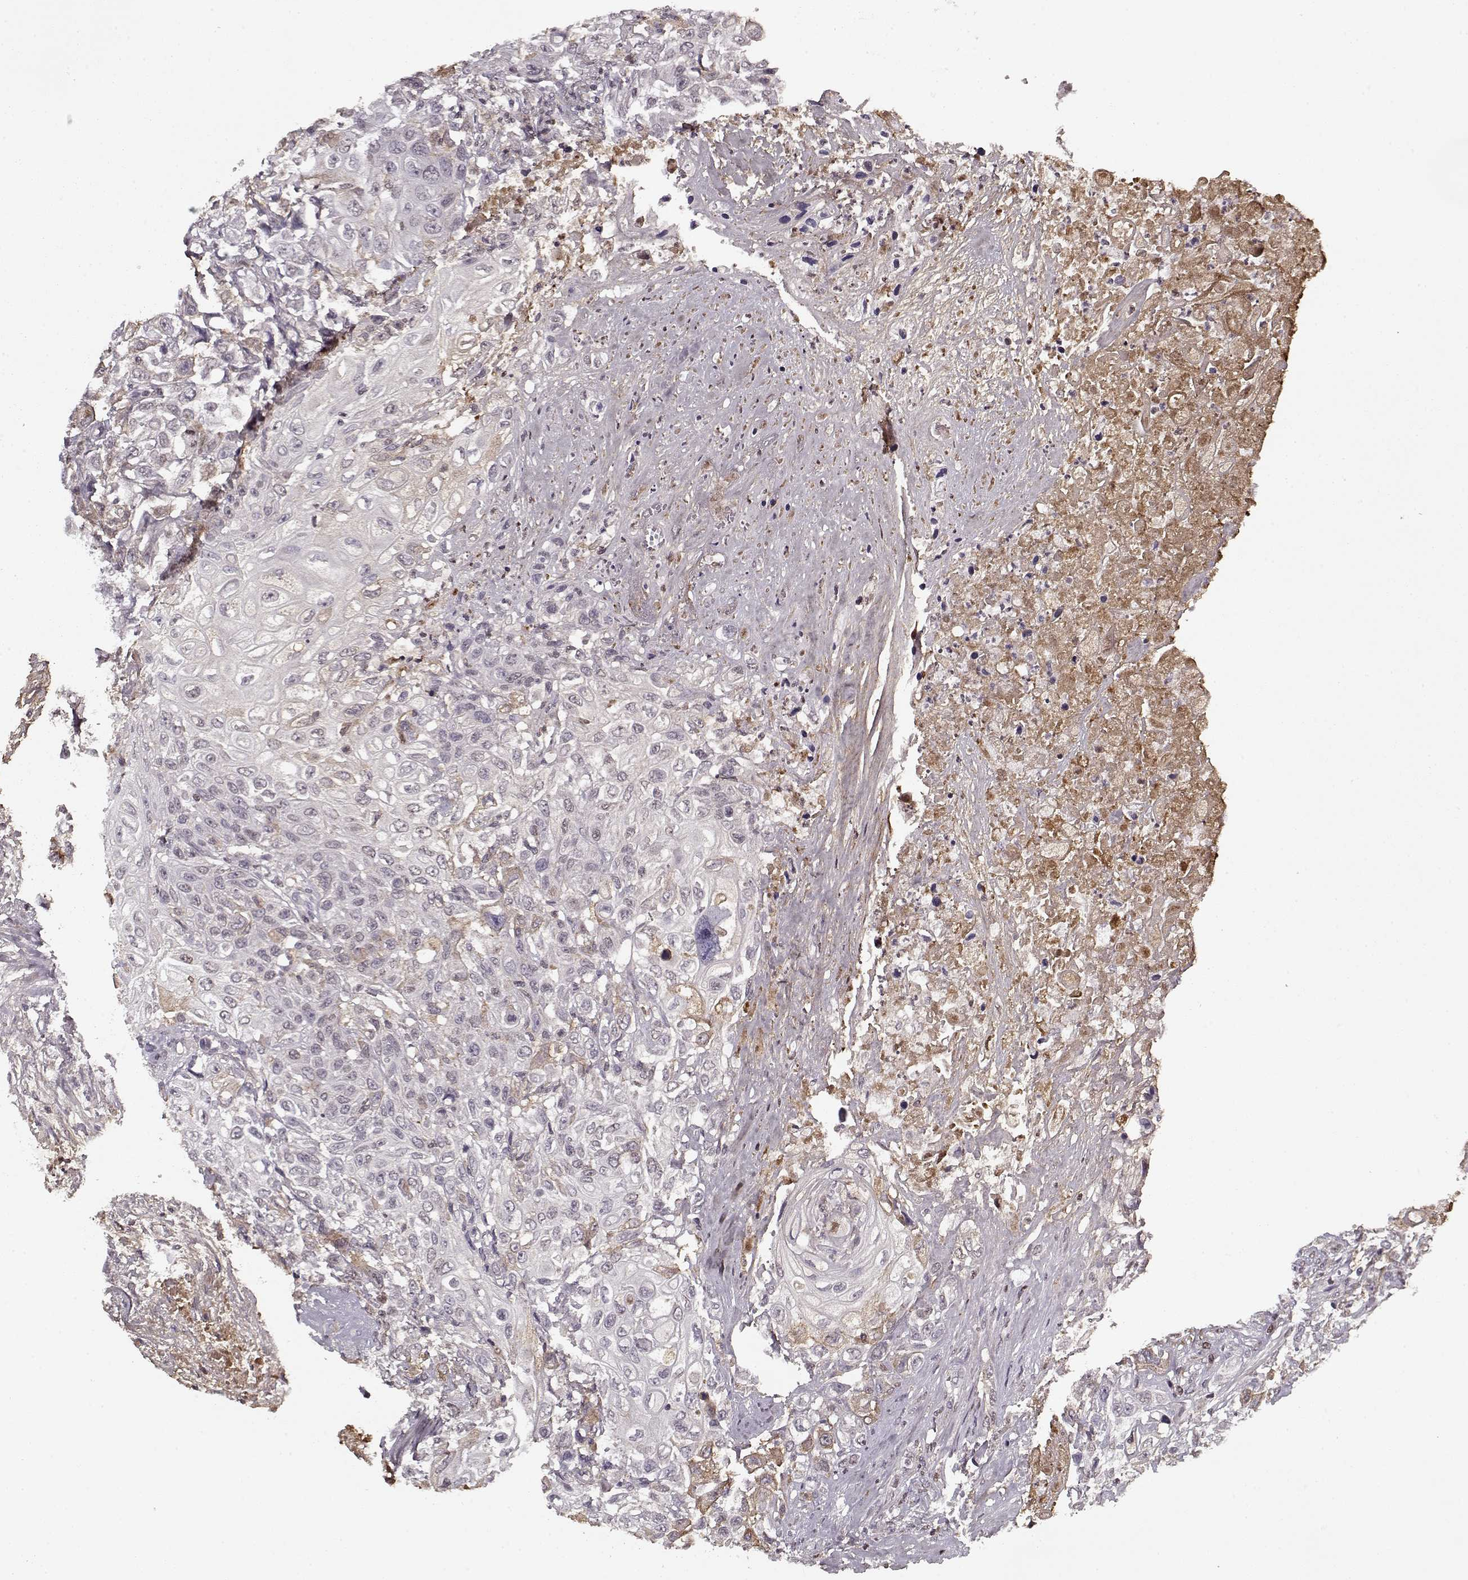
{"staining": {"intensity": "negative", "quantity": "none", "location": "none"}, "tissue": "urothelial cancer", "cell_type": "Tumor cells", "image_type": "cancer", "snomed": [{"axis": "morphology", "description": "Urothelial carcinoma, High grade"}, {"axis": "topography", "description": "Urinary bladder"}], "caption": "High magnification brightfield microscopy of urothelial carcinoma (high-grade) stained with DAB (brown) and counterstained with hematoxylin (blue): tumor cells show no significant expression. (IHC, brightfield microscopy, high magnification).", "gene": "LUM", "patient": {"sex": "female", "age": 56}}